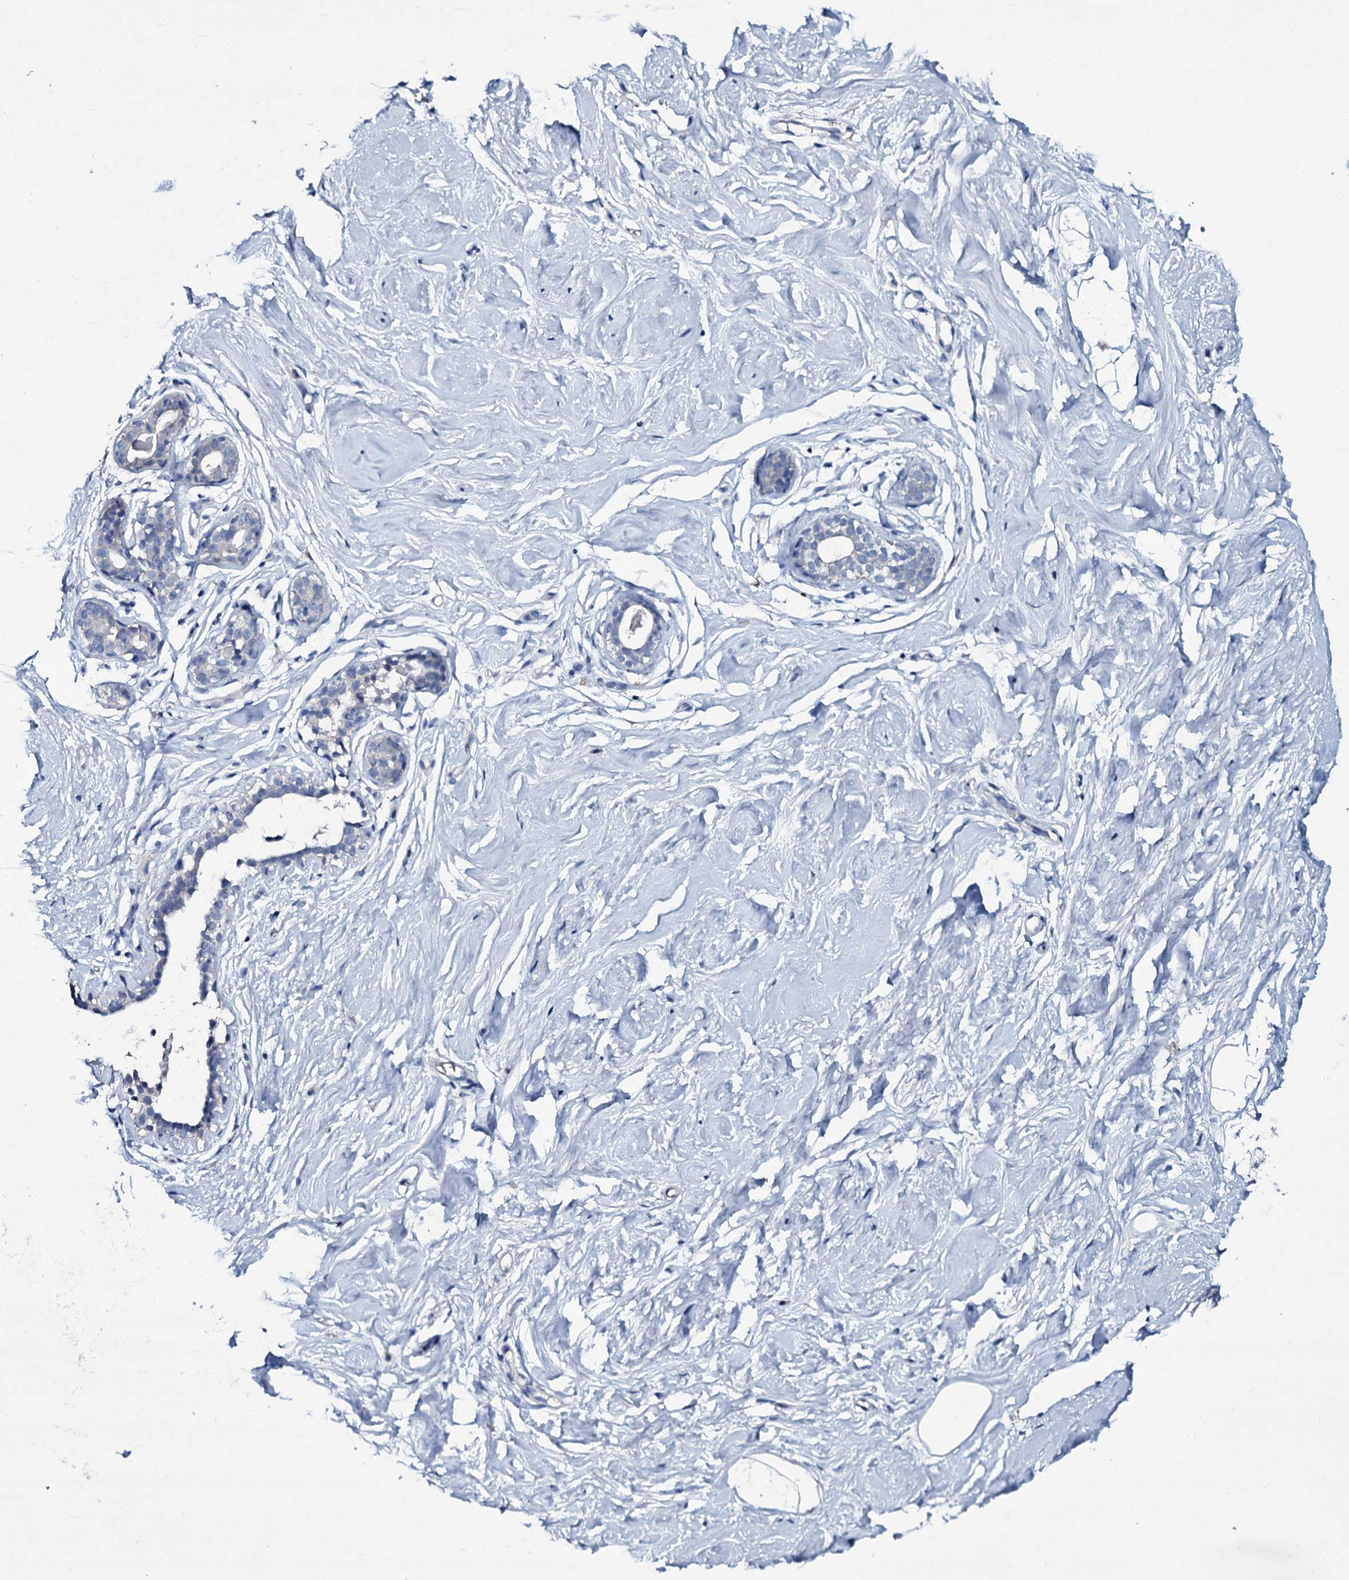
{"staining": {"intensity": "negative", "quantity": "none", "location": "none"}, "tissue": "breast", "cell_type": "Adipocytes", "image_type": "normal", "snomed": [{"axis": "morphology", "description": "Normal tissue, NOS"}, {"axis": "morphology", "description": "Adenoma, NOS"}, {"axis": "topography", "description": "Breast"}], "caption": "Adipocytes are negative for brown protein staining in benign breast. (DAB (3,3'-diaminobenzidine) IHC, high magnification).", "gene": "TPGS2", "patient": {"sex": "female", "age": 23}}